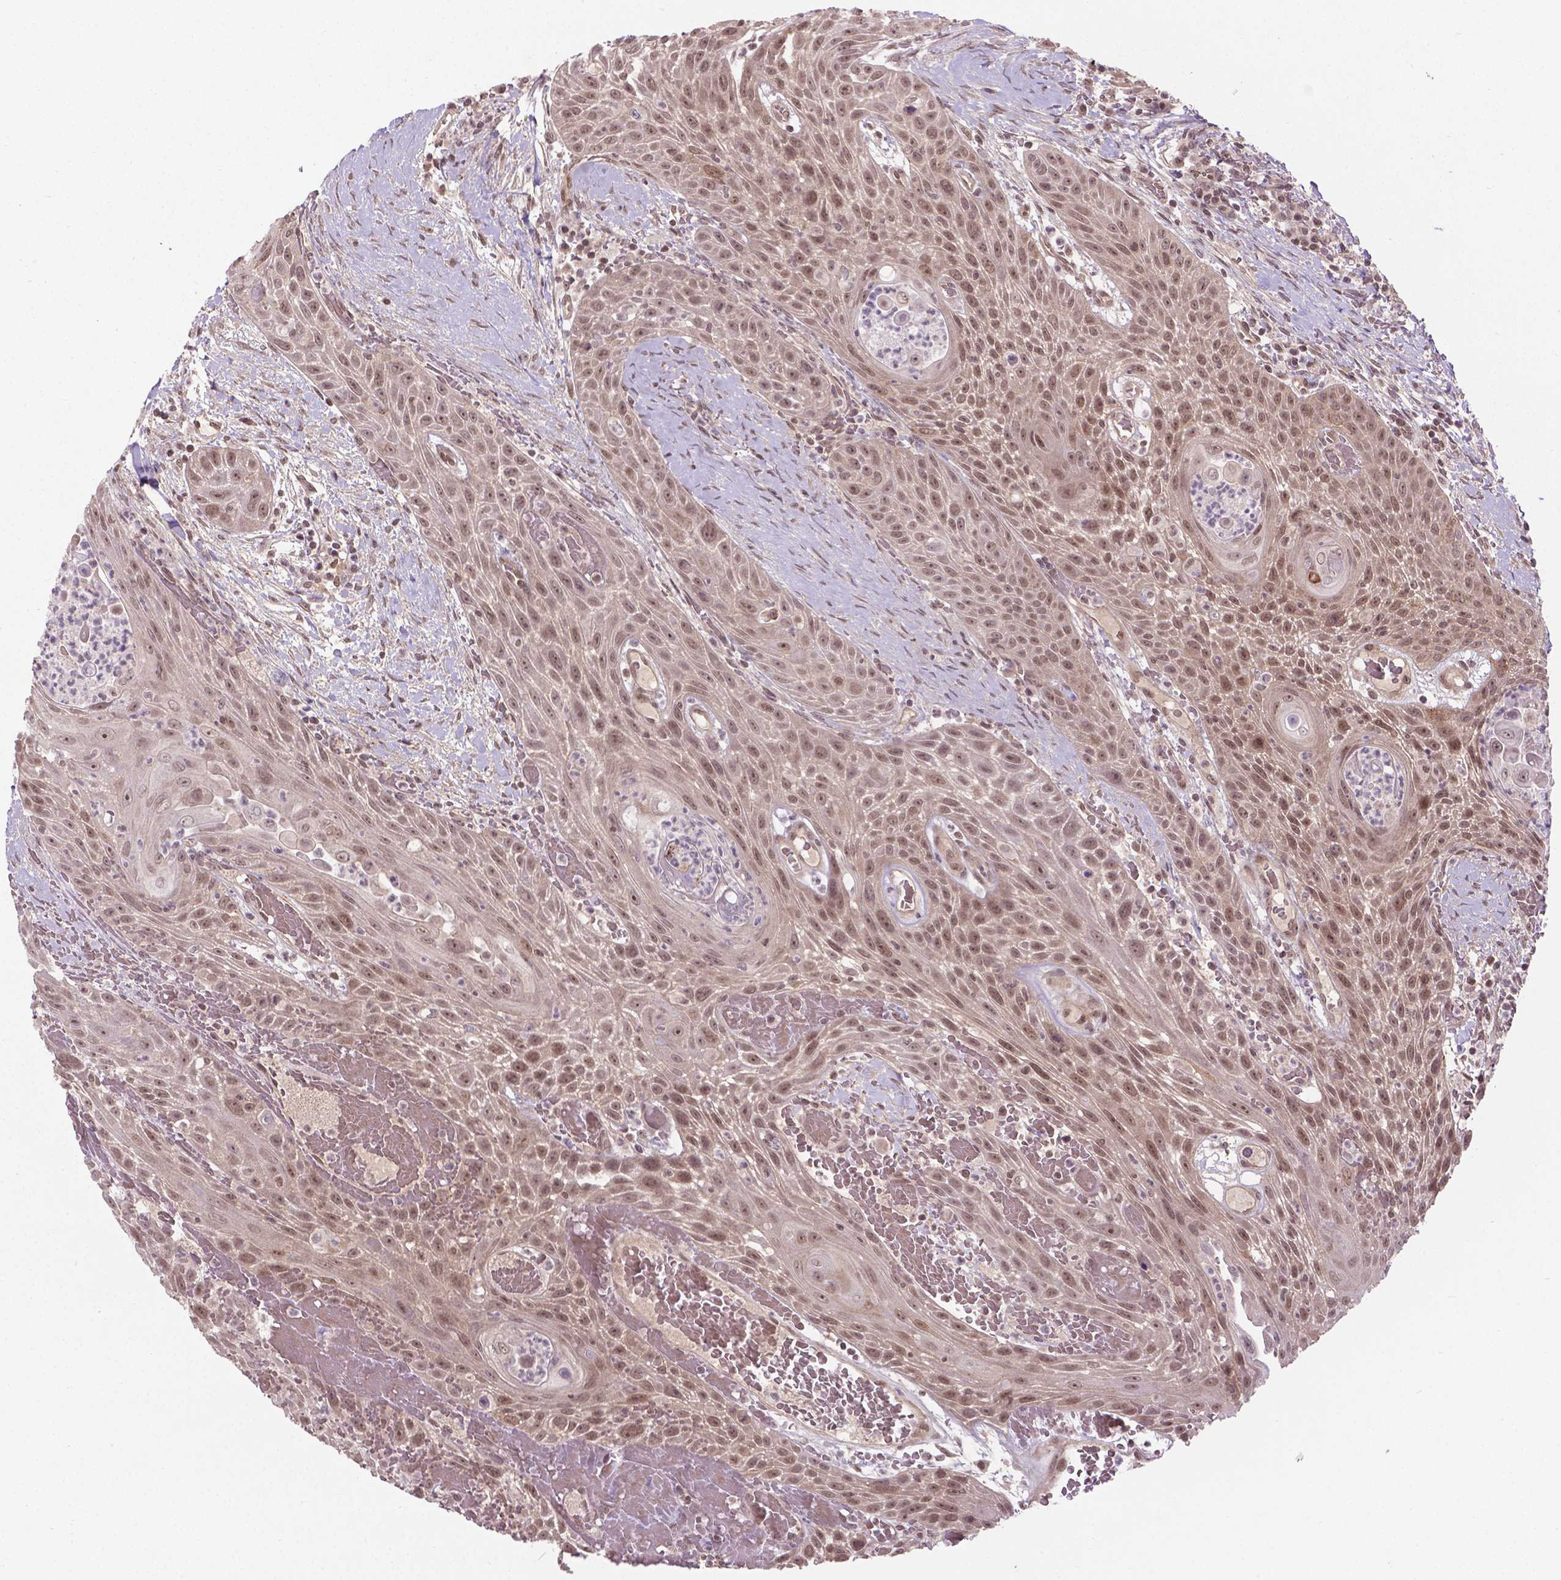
{"staining": {"intensity": "moderate", "quantity": ">75%", "location": "nuclear"}, "tissue": "head and neck cancer", "cell_type": "Tumor cells", "image_type": "cancer", "snomed": [{"axis": "morphology", "description": "Squamous cell carcinoma, NOS"}, {"axis": "topography", "description": "Head-Neck"}], "caption": "Head and neck cancer stained with a protein marker exhibits moderate staining in tumor cells.", "gene": "ANKRD54", "patient": {"sex": "male", "age": 69}}